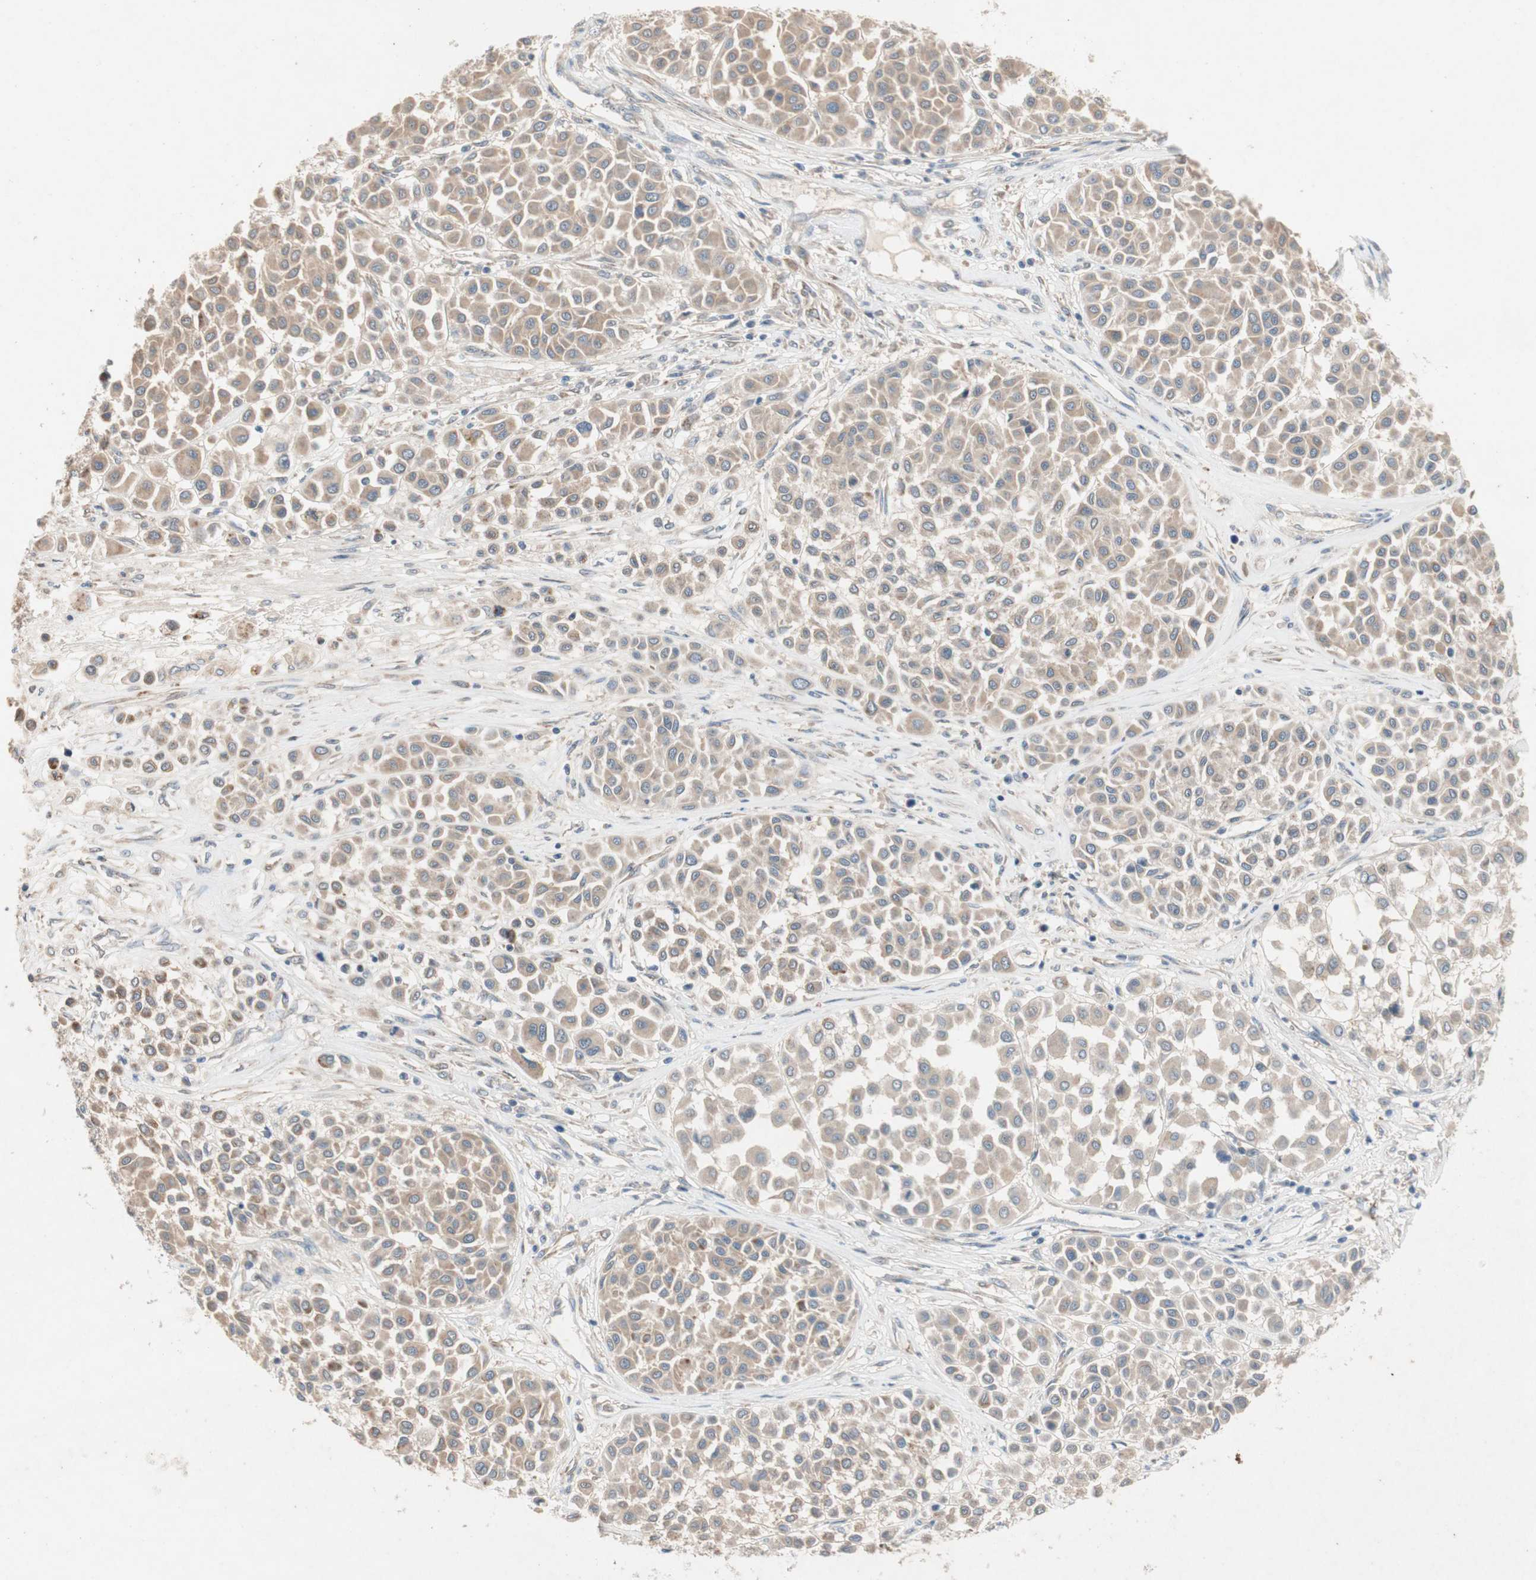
{"staining": {"intensity": "moderate", "quantity": ">75%", "location": "cytoplasmic/membranous"}, "tissue": "melanoma", "cell_type": "Tumor cells", "image_type": "cancer", "snomed": [{"axis": "morphology", "description": "Malignant melanoma, Metastatic site"}, {"axis": "topography", "description": "Soft tissue"}], "caption": "IHC of malignant melanoma (metastatic site) exhibits medium levels of moderate cytoplasmic/membranous positivity in about >75% of tumor cells. (Brightfield microscopy of DAB IHC at high magnification).", "gene": "NCLN", "patient": {"sex": "male", "age": 41}}